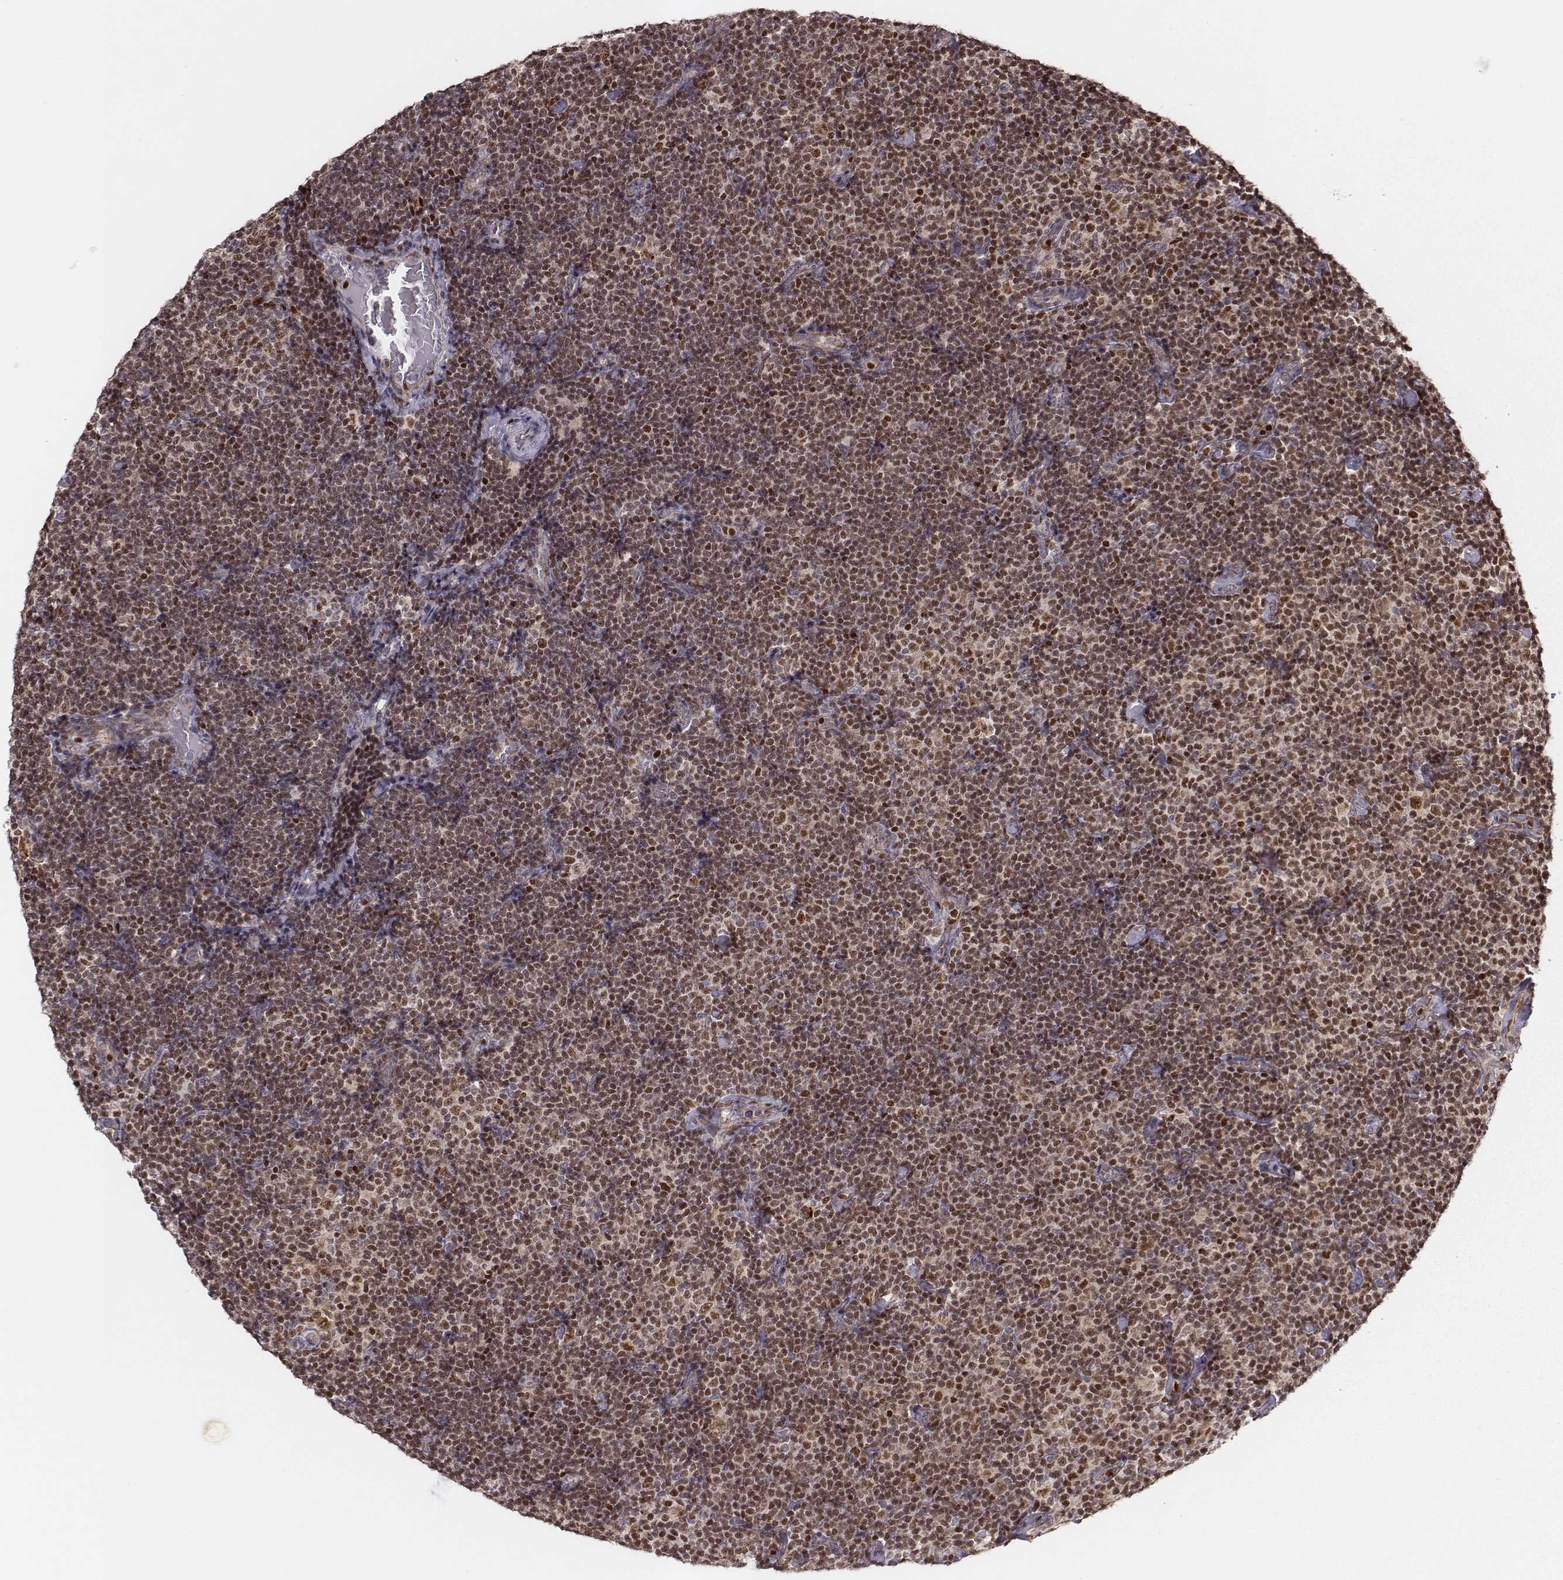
{"staining": {"intensity": "moderate", "quantity": ">75%", "location": "nuclear"}, "tissue": "lymphoma", "cell_type": "Tumor cells", "image_type": "cancer", "snomed": [{"axis": "morphology", "description": "Malignant lymphoma, non-Hodgkin's type, Low grade"}, {"axis": "topography", "description": "Lymph node"}], "caption": "High-magnification brightfield microscopy of low-grade malignant lymphoma, non-Hodgkin's type stained with DAB (brown) and counterstained with hematoxylin (blue). tumor cells exhibit moderate nuclear expression is seen in about>75% of cells. The staining was performed using DAB, with brown indicating positive protein expression. Nuclei are stained blue with hematoxylin.", "gene": "WDR59", "patient": {"sex": "male", "age": 81}}